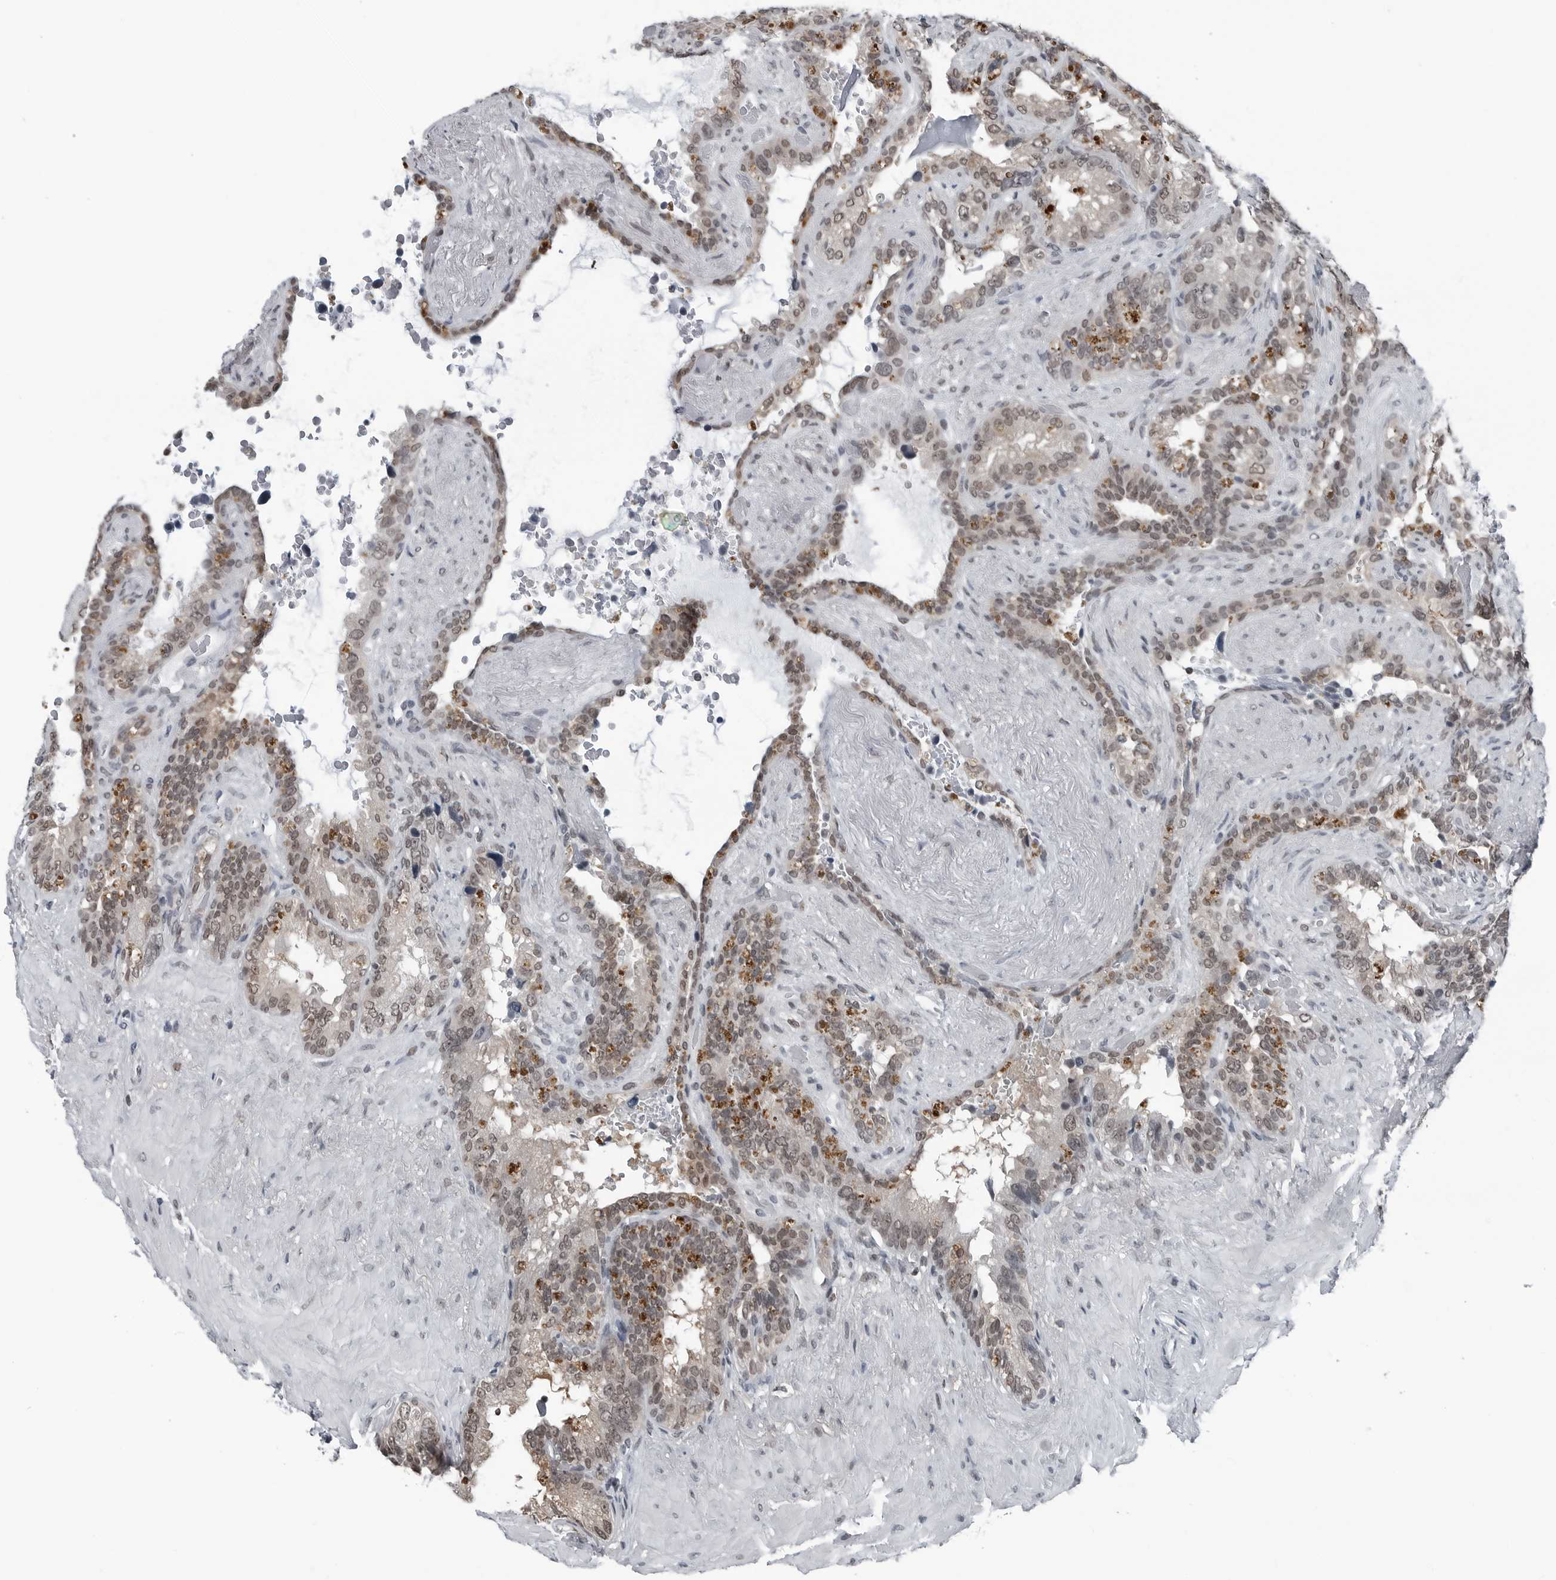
{"staining": {"intensity": "weak", "quantity": "25%-75%", "location": "nuclear"}, "tissue": "seminal vesicle", "cell_type": "Glandular cells", "image_type": "normal", "snomed": [{"axis": "morphology", "description": "Normal tissue, NOS"}, {"axis": "topography", "description": "Seminal veicle"}], "caption": "Seminal vesicle stained for a protein shows weak nuclear positivity in glandular cells. Using DAB (3,3'-diaminobenzidine) (brown) and hematoxylin (blue) stains, captured at high magnification using brightfield microscopy.", "gene": "AKR1A1", "patient": {"sex": "male", "age": 80}}